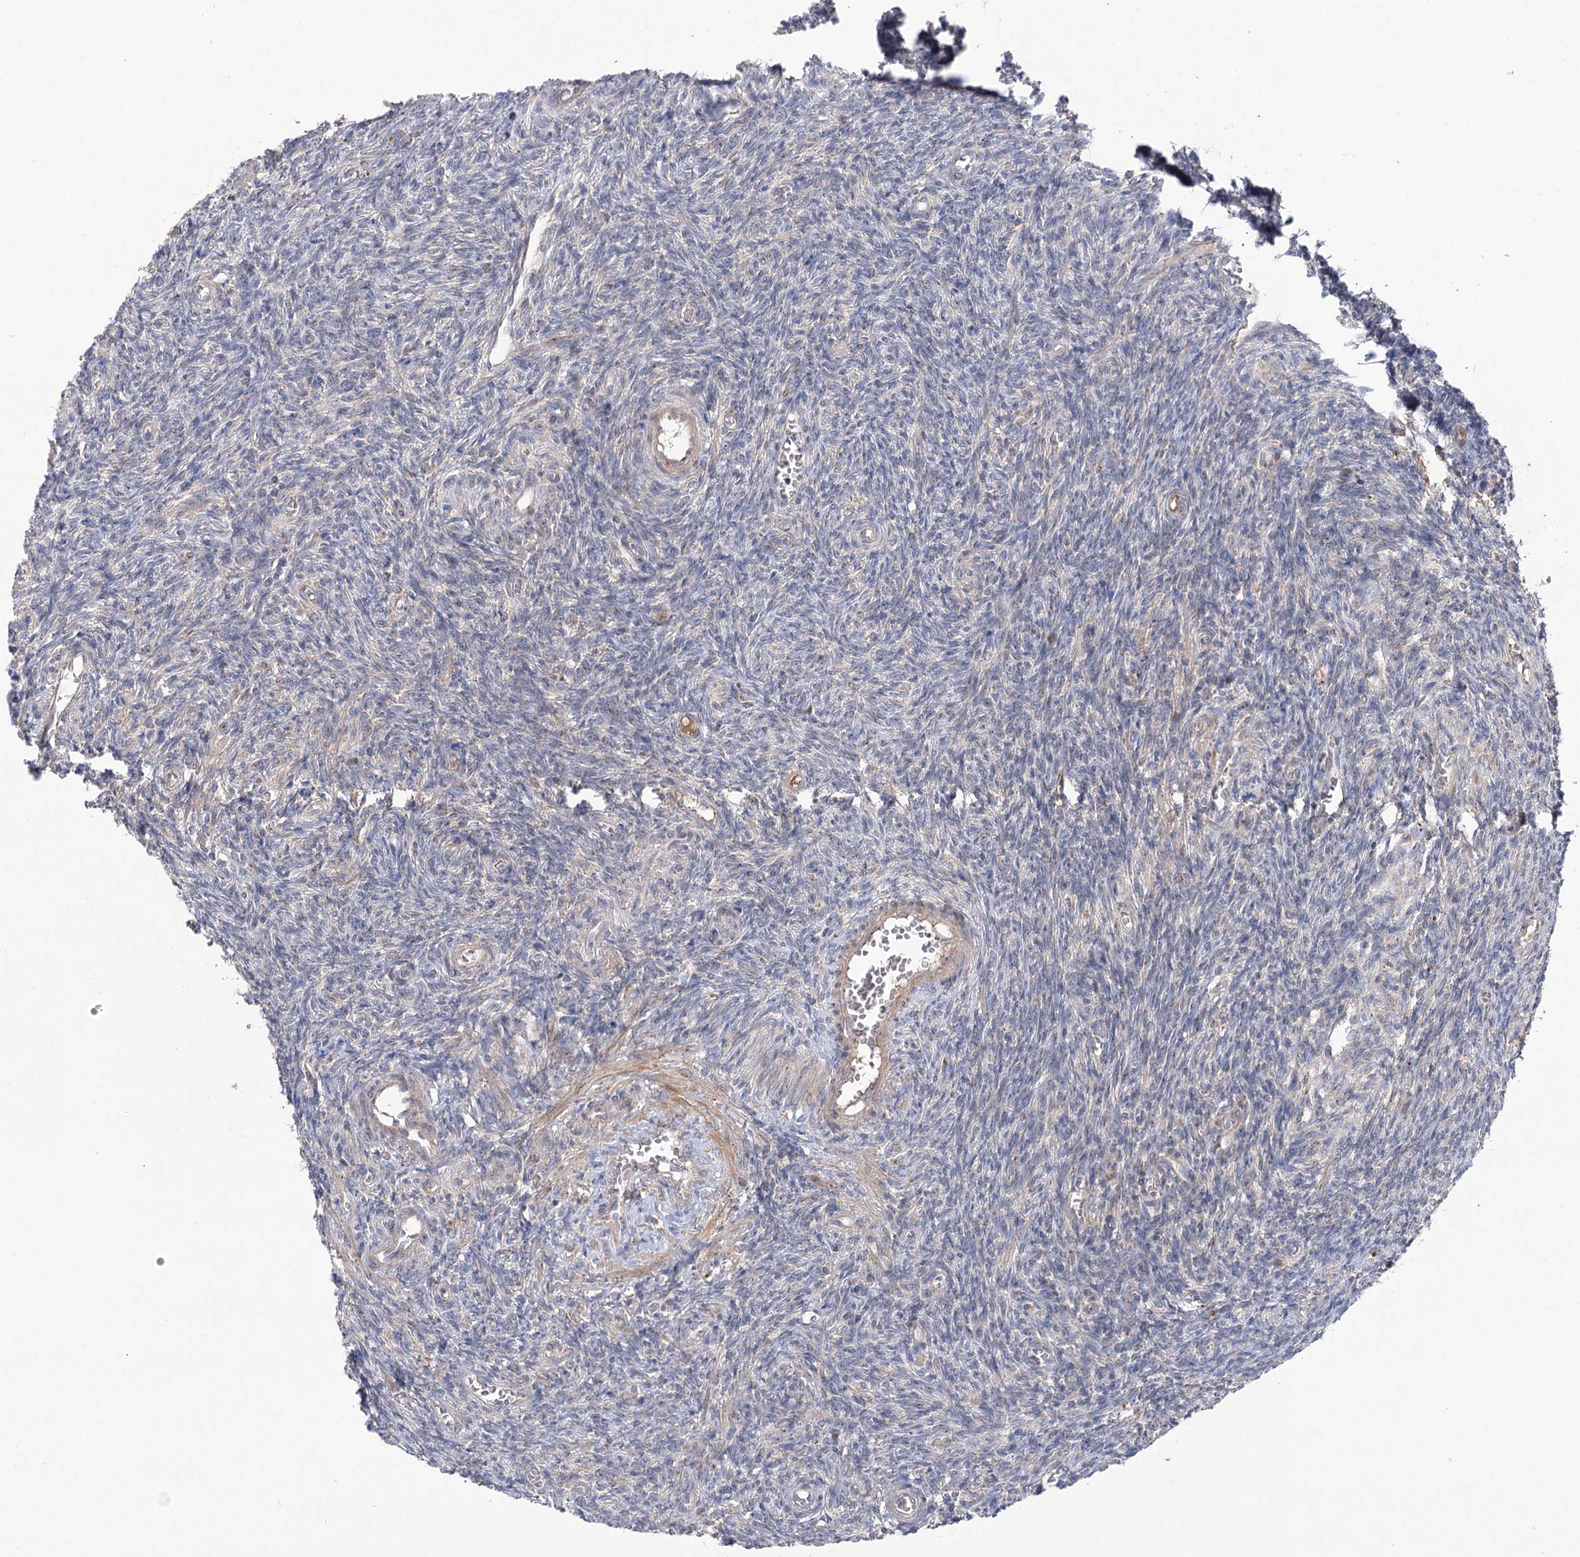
{"staining": {"intensity": "weak", "quantity": "25%-75%", "location": "cytoplasmic/membranous"}, "tissue": "ovary", "cell_type": "Ovarian stroma cells", "image_type": "normal", "snomed": [{"axis": "morphology", "description": "Normal tissue, NOS"}, {"axis": "topography", "description": "Ovary"}], "caption": "High-power microscopy captured an immunohistochemistry image of normal ovary, revealing weak cytoplasmic/membranous staining in approximately 25%-75% of ovarian stroma cells.", "gene": "GBF1", "patient": {"sex": "female", "age": 27}}